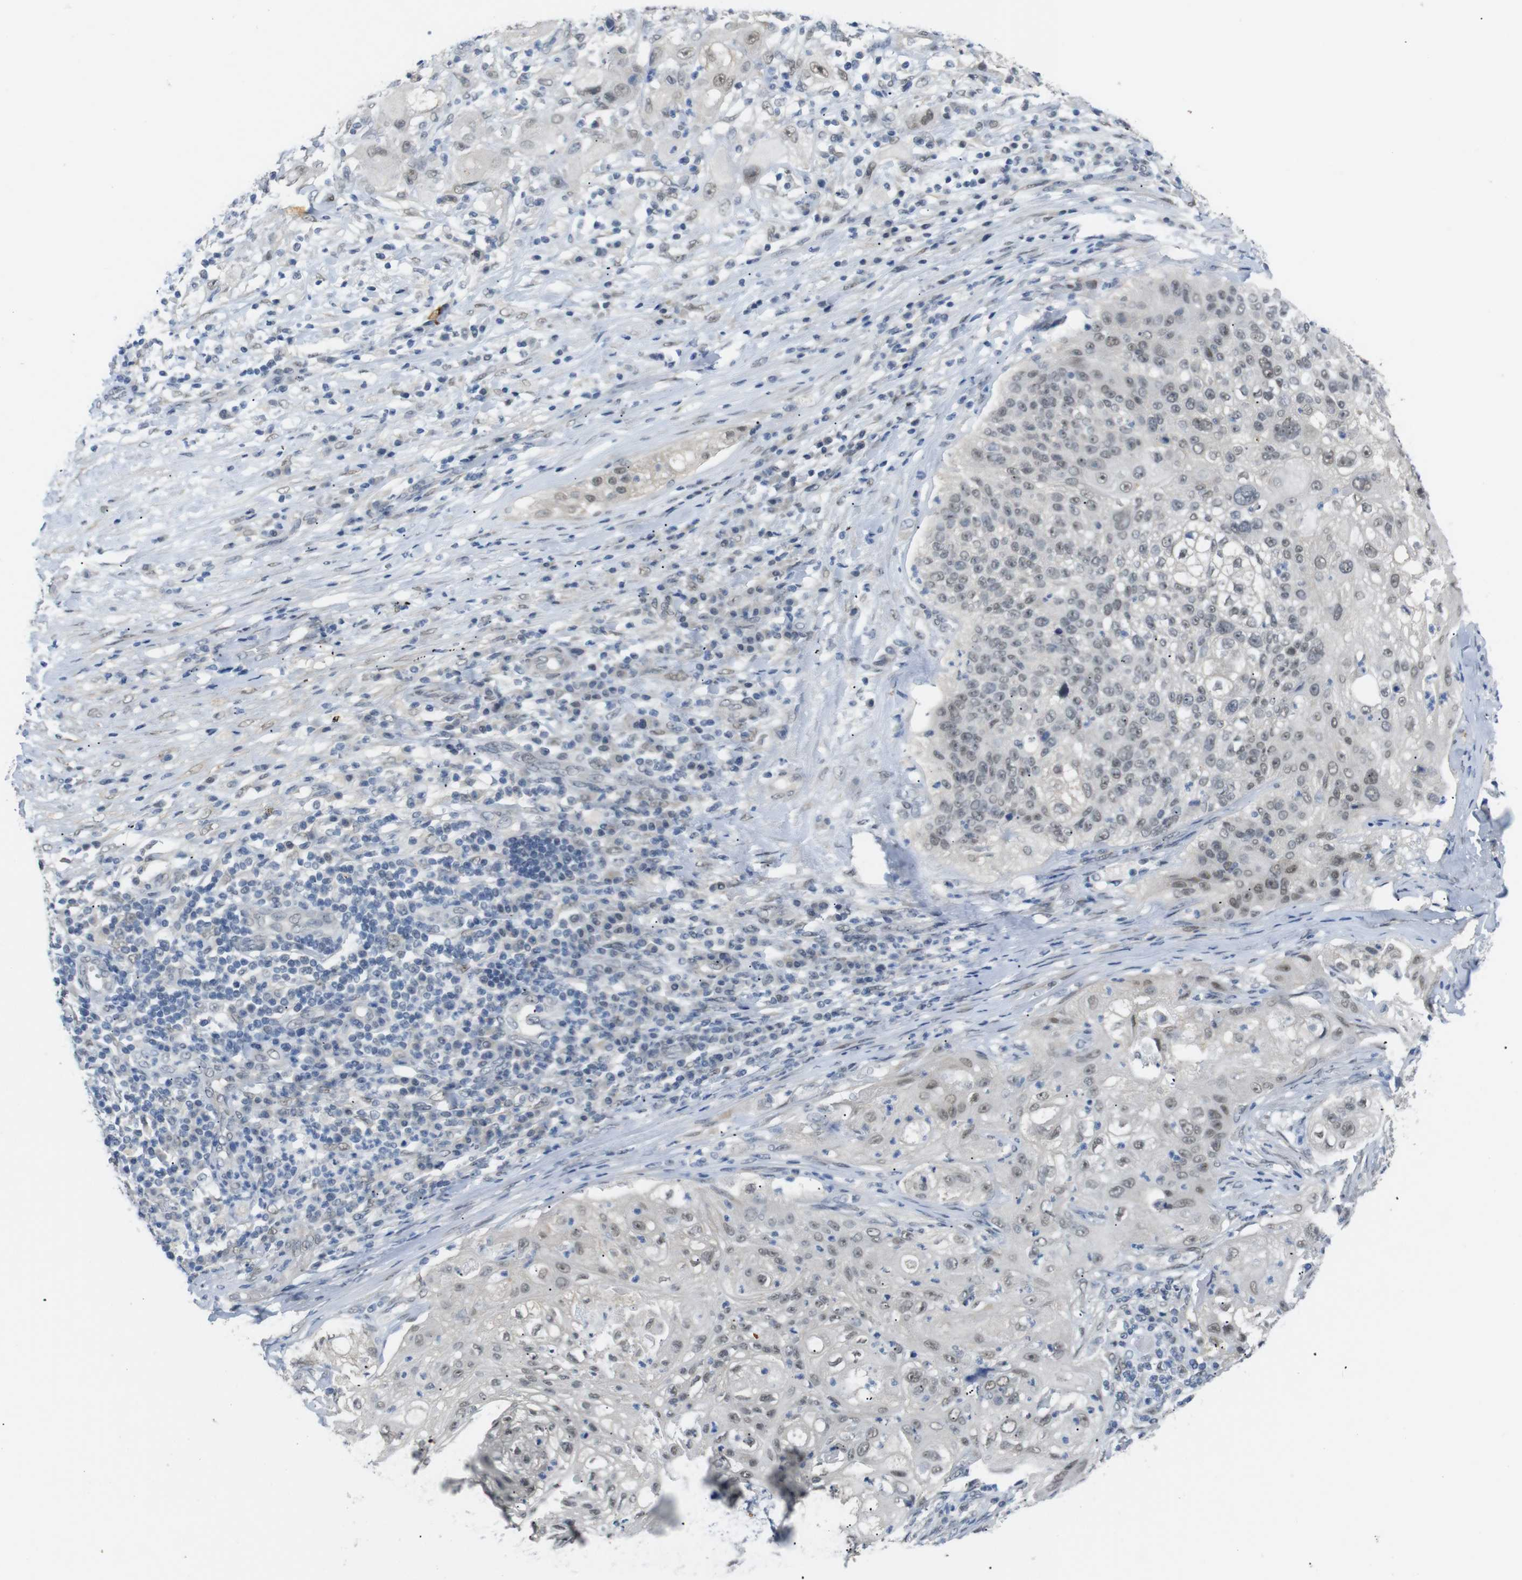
{"staining": {"intensity": "weak", "quantity": ">75%", "location": "nuclear"}, "tissue": "lung cancer", "cell_type": "Tumor cells", "image_type": "cancer", "snomed": [{"axis": "morphology", "description": "Inflammation, NOS"}, {"axis": "morphology", "description": "Squamous cell carcinoma, NOS"}, {"axis": "topography", "description": "Lymph node"}, {"axis": "topography", "description": "Soft tissue"}, {"axis": "topography", "description": "Lung"}], "caption": "A histopathology image of human lung cancer stained for a protein reveals weak nuclear brown staining in tumor cells. (DAB (3,3'-diaminobenzidine) IHC, brown staining for protein, blue staining for nuclei).", "gene": "GPR158", "patient": {"sex": "male", "age": 66}}